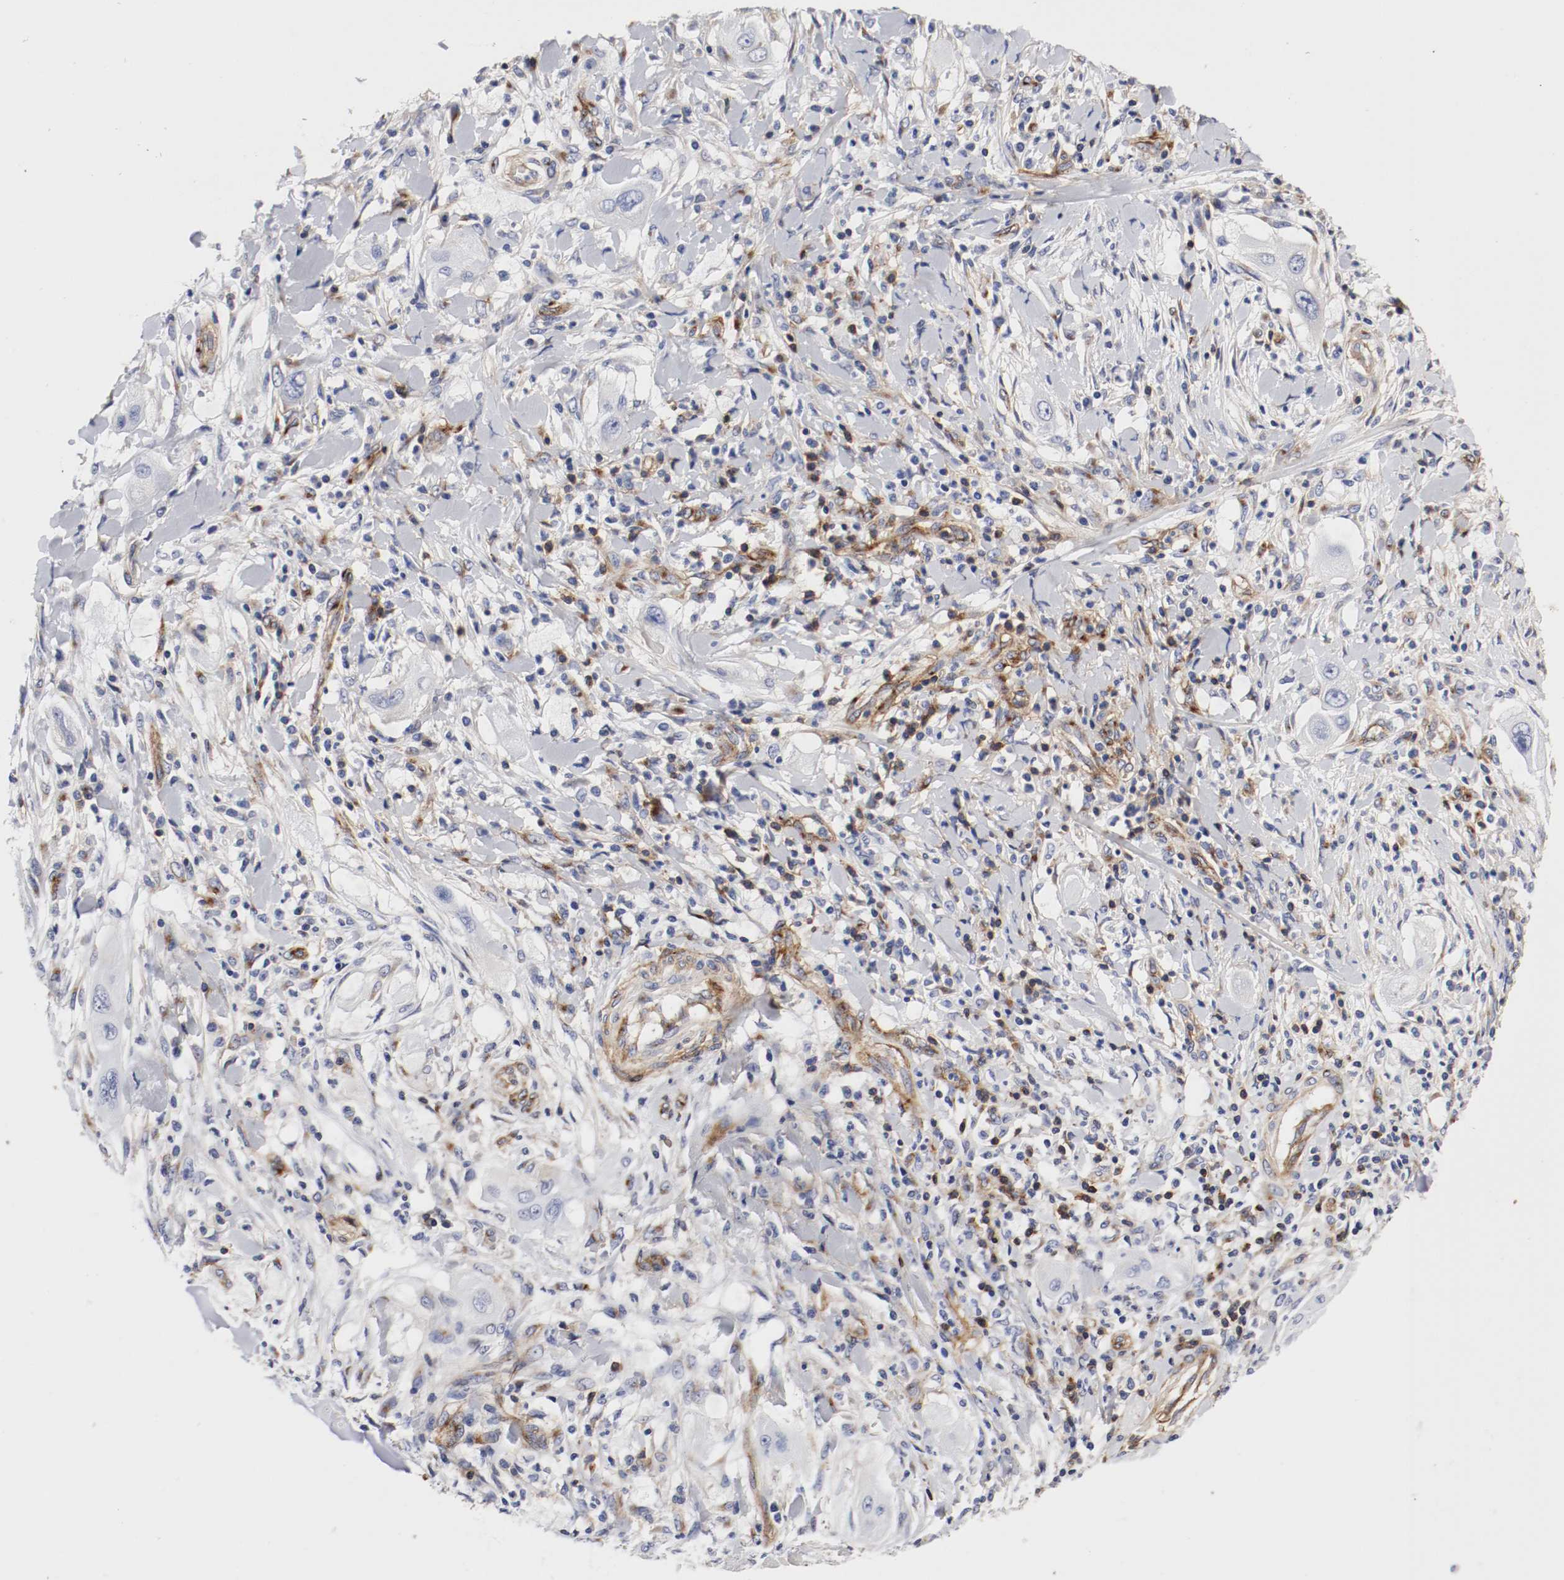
{"staining": {"intensity": "weak", "quantity": "<25%", "location": "cytoplasmic/membranous"}, "tissue": "lung cancer", "cell_type": "Tumor cells", "image_type": "cancer", "snomed": [{"axis": "morphology", "description": "Squamous cell carcinoma, NOS"}, {"axis": "topography", "description": "Lung"}], "caption": "High magnification brightfield microscopy of lung cancer (squamous cell carcinoma) stained with DAB (3,3'-diaminobenzidine) (brown) and counterstained with hematoxylin (blue): tumor cells show no significant expression.", "gene": "IFITM1", "patient": {"sex": "female", "age": 47}}